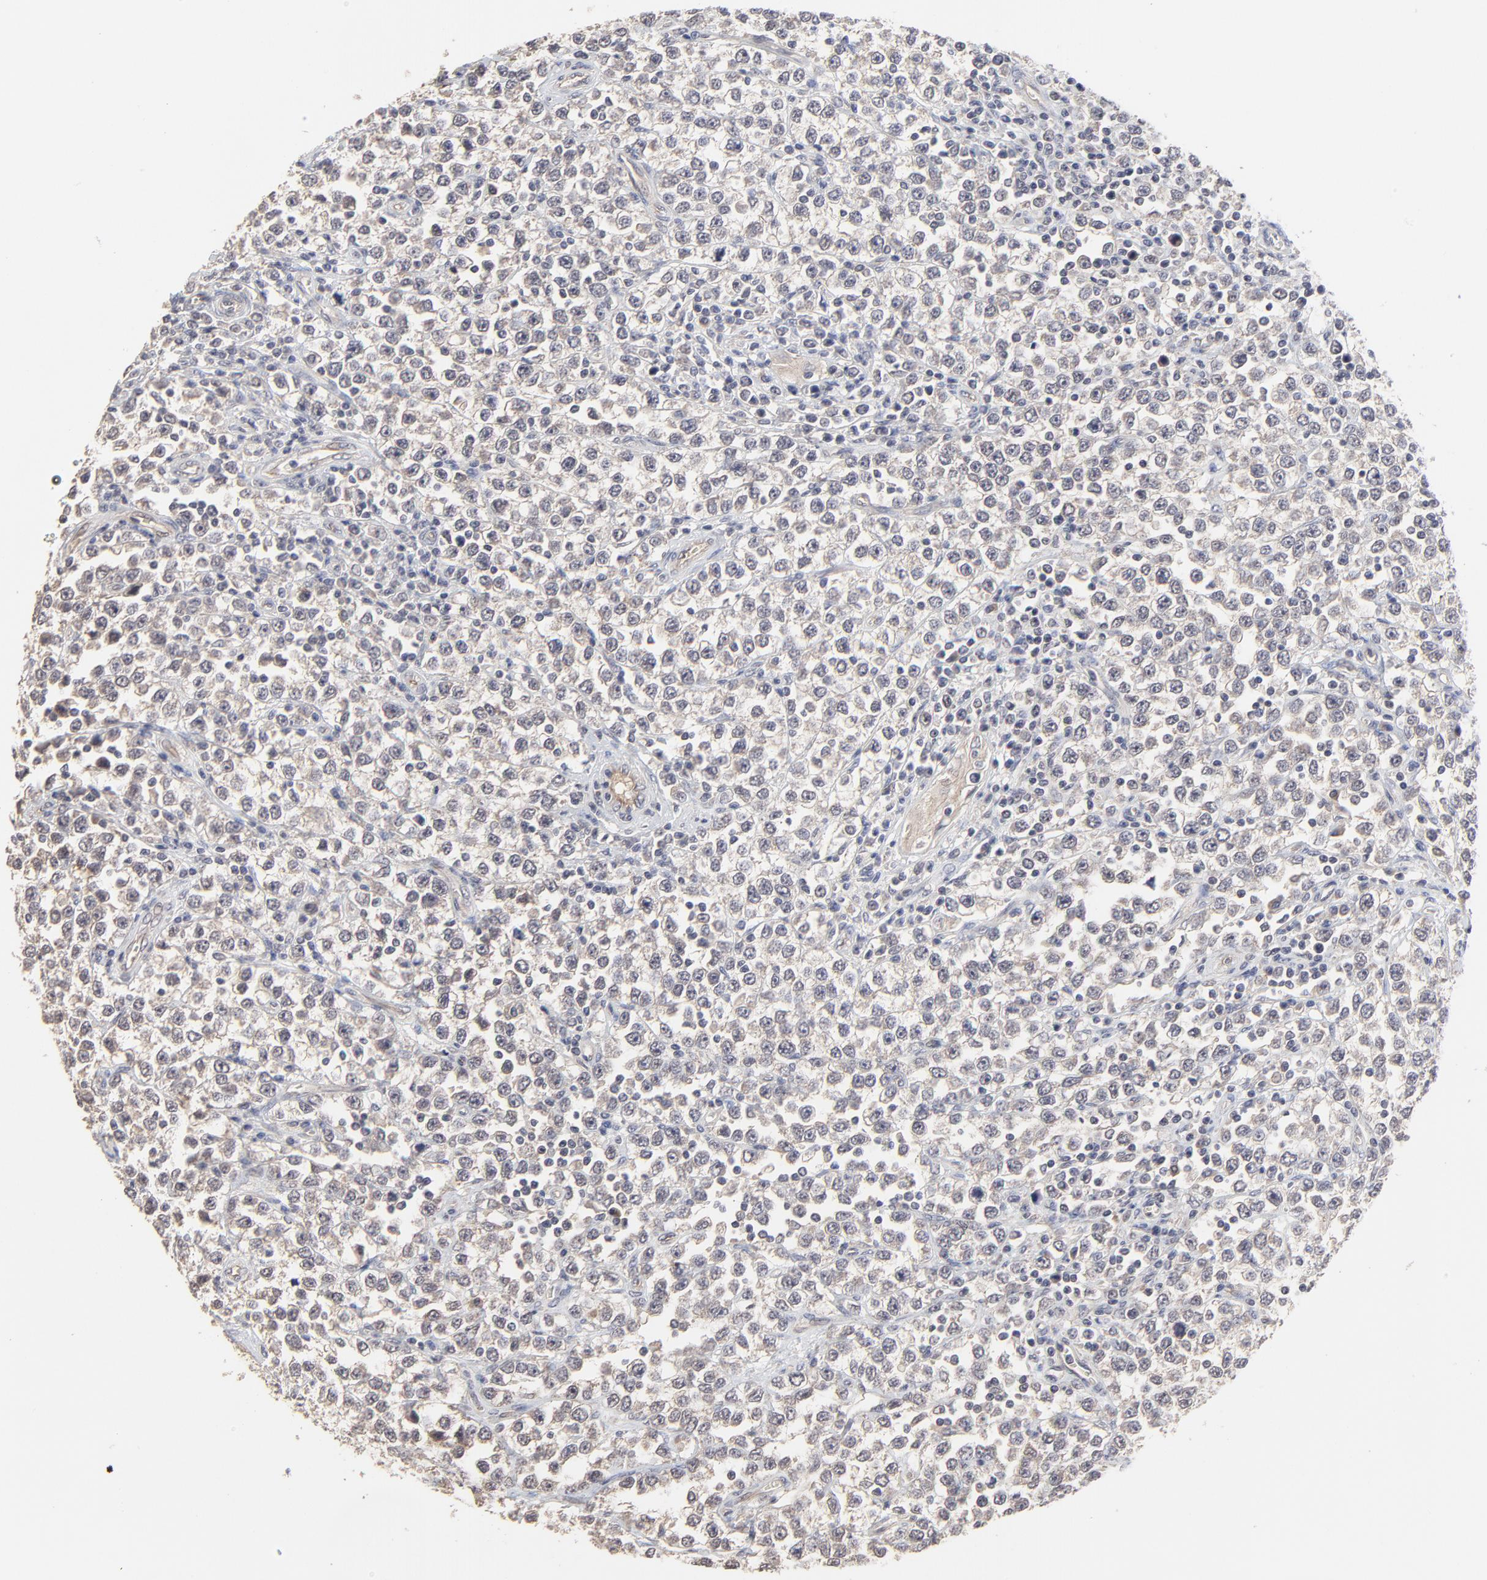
{"staining": {"intensity": "negative", "quantity": "none", "location": "none"}, "tissue": "testis cancer", "cell_type": "Tumor cells", "image_type": "cancer", "snomed": [{"axis": "morphology", "description": "Seminoma, NOS"}, {"axis": "topography", "description": "Testis"}], "caption": "Image shows no protein expression in tumor cells of testis cancer (seminoma) tissue. The staining is performed using DAB brown chromogen with nuclei counter-stained in using hematoxylin.", "gene": "FAM199X", "patient": {"sex": "male", "age": 25}}